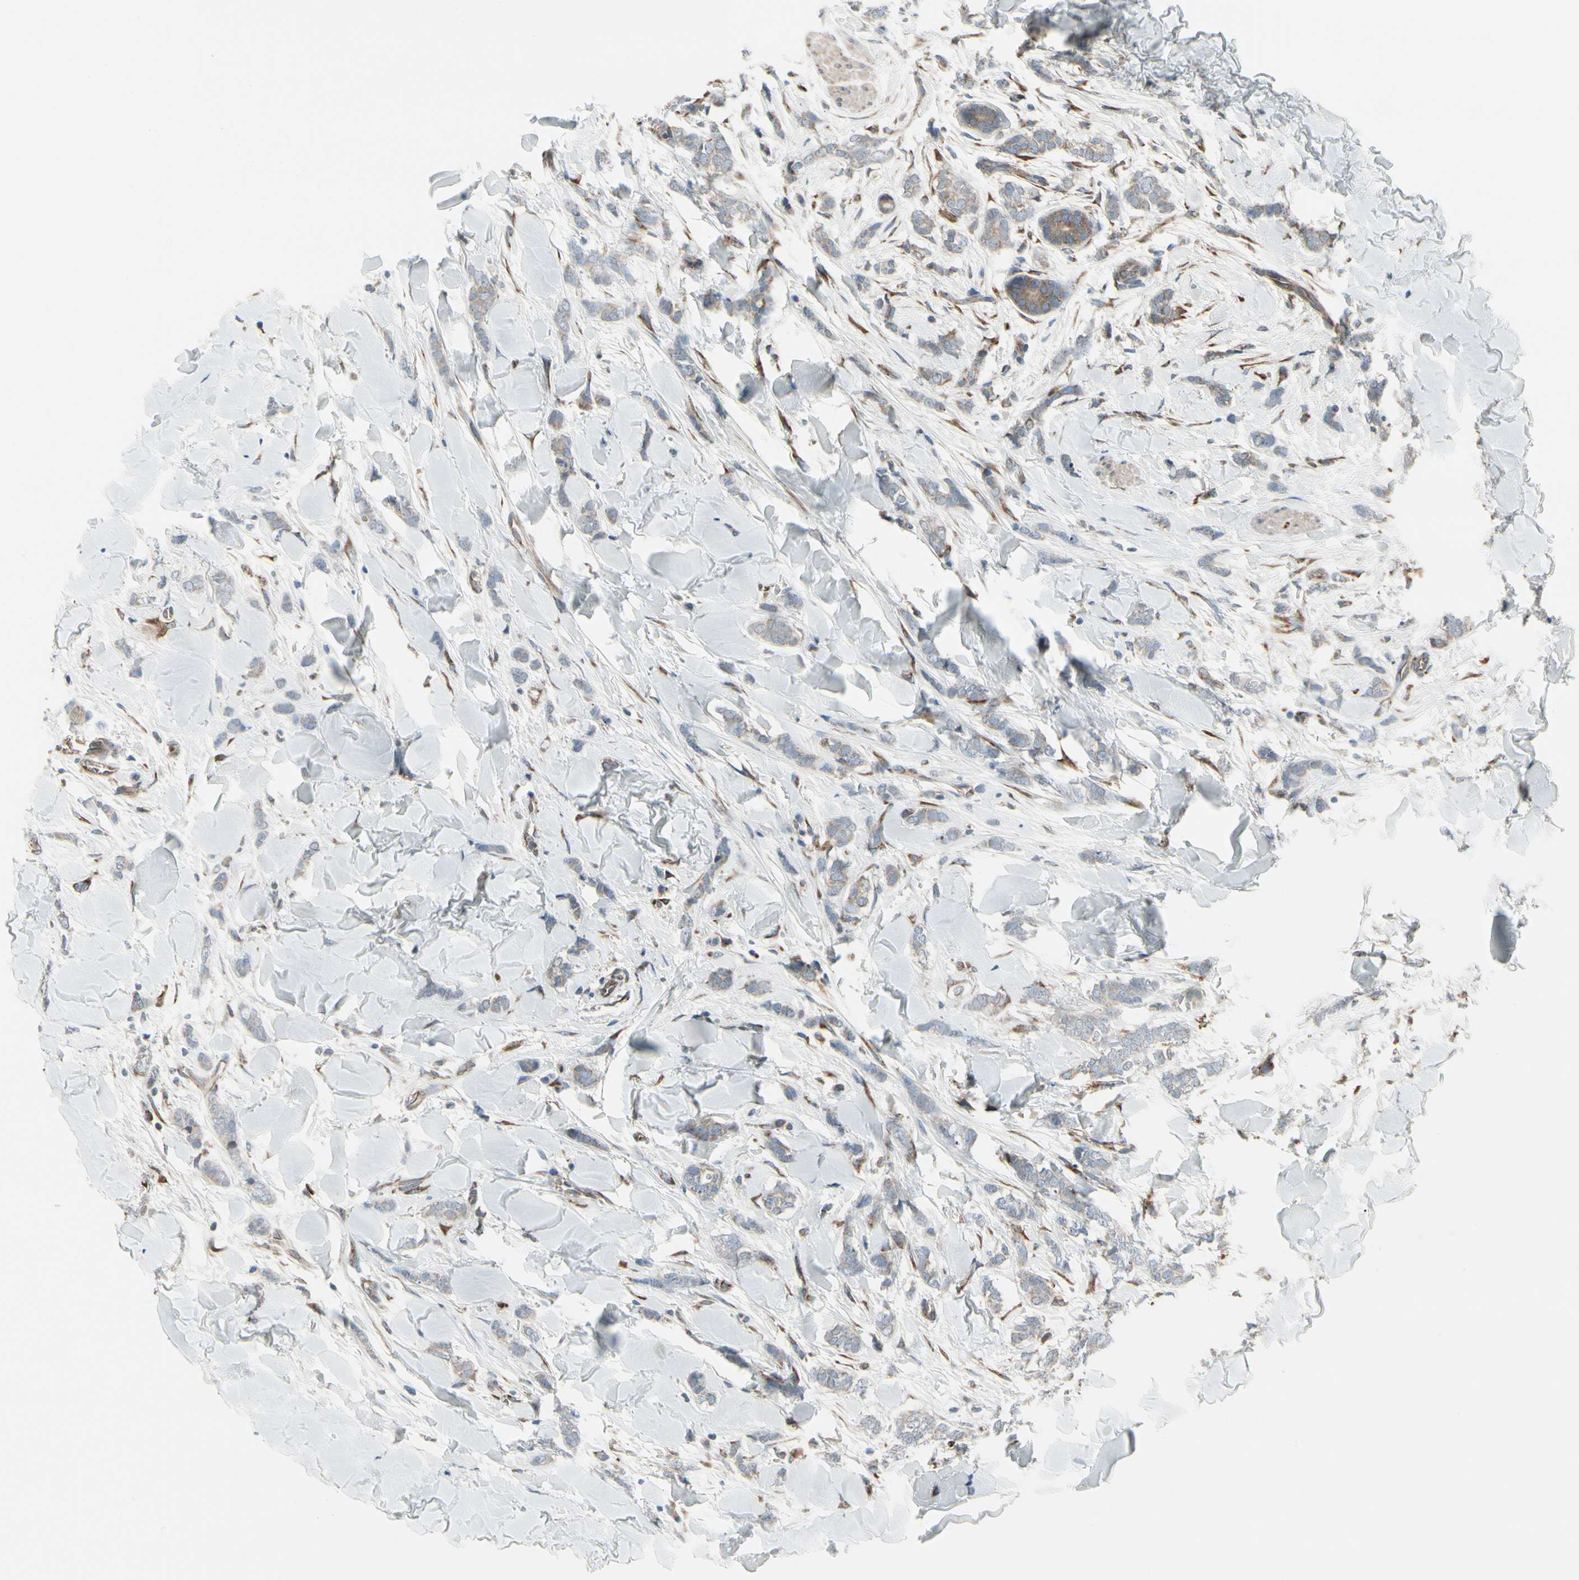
{"staining": {"intensity": "weak", "quantity": ">75%", "location": "cytoplasmic/membranous"}, "tissue": "breast cancer", "cell_type": "Tumor cells", "image_type": "cancer", "snomed": [{"axis": "morphology", "description": "Lobular carcinoma"}, {"axis": "topography", "description": "Skin"}, {"axis": "topography", "description": "Breast"}], "caption": "High-magnification brightfield microscopy of breast lobular carcinoma stained with DAB (3,3'-diaminobenzidine) (brown) and counterstained with hematoxylin (blue). tumor cells exhibit weak cytoplasmic/membranous staining is present in about>75% of cells.", "gene": "FNDC3A", "patient": {"sex": "female", "age": 46}}